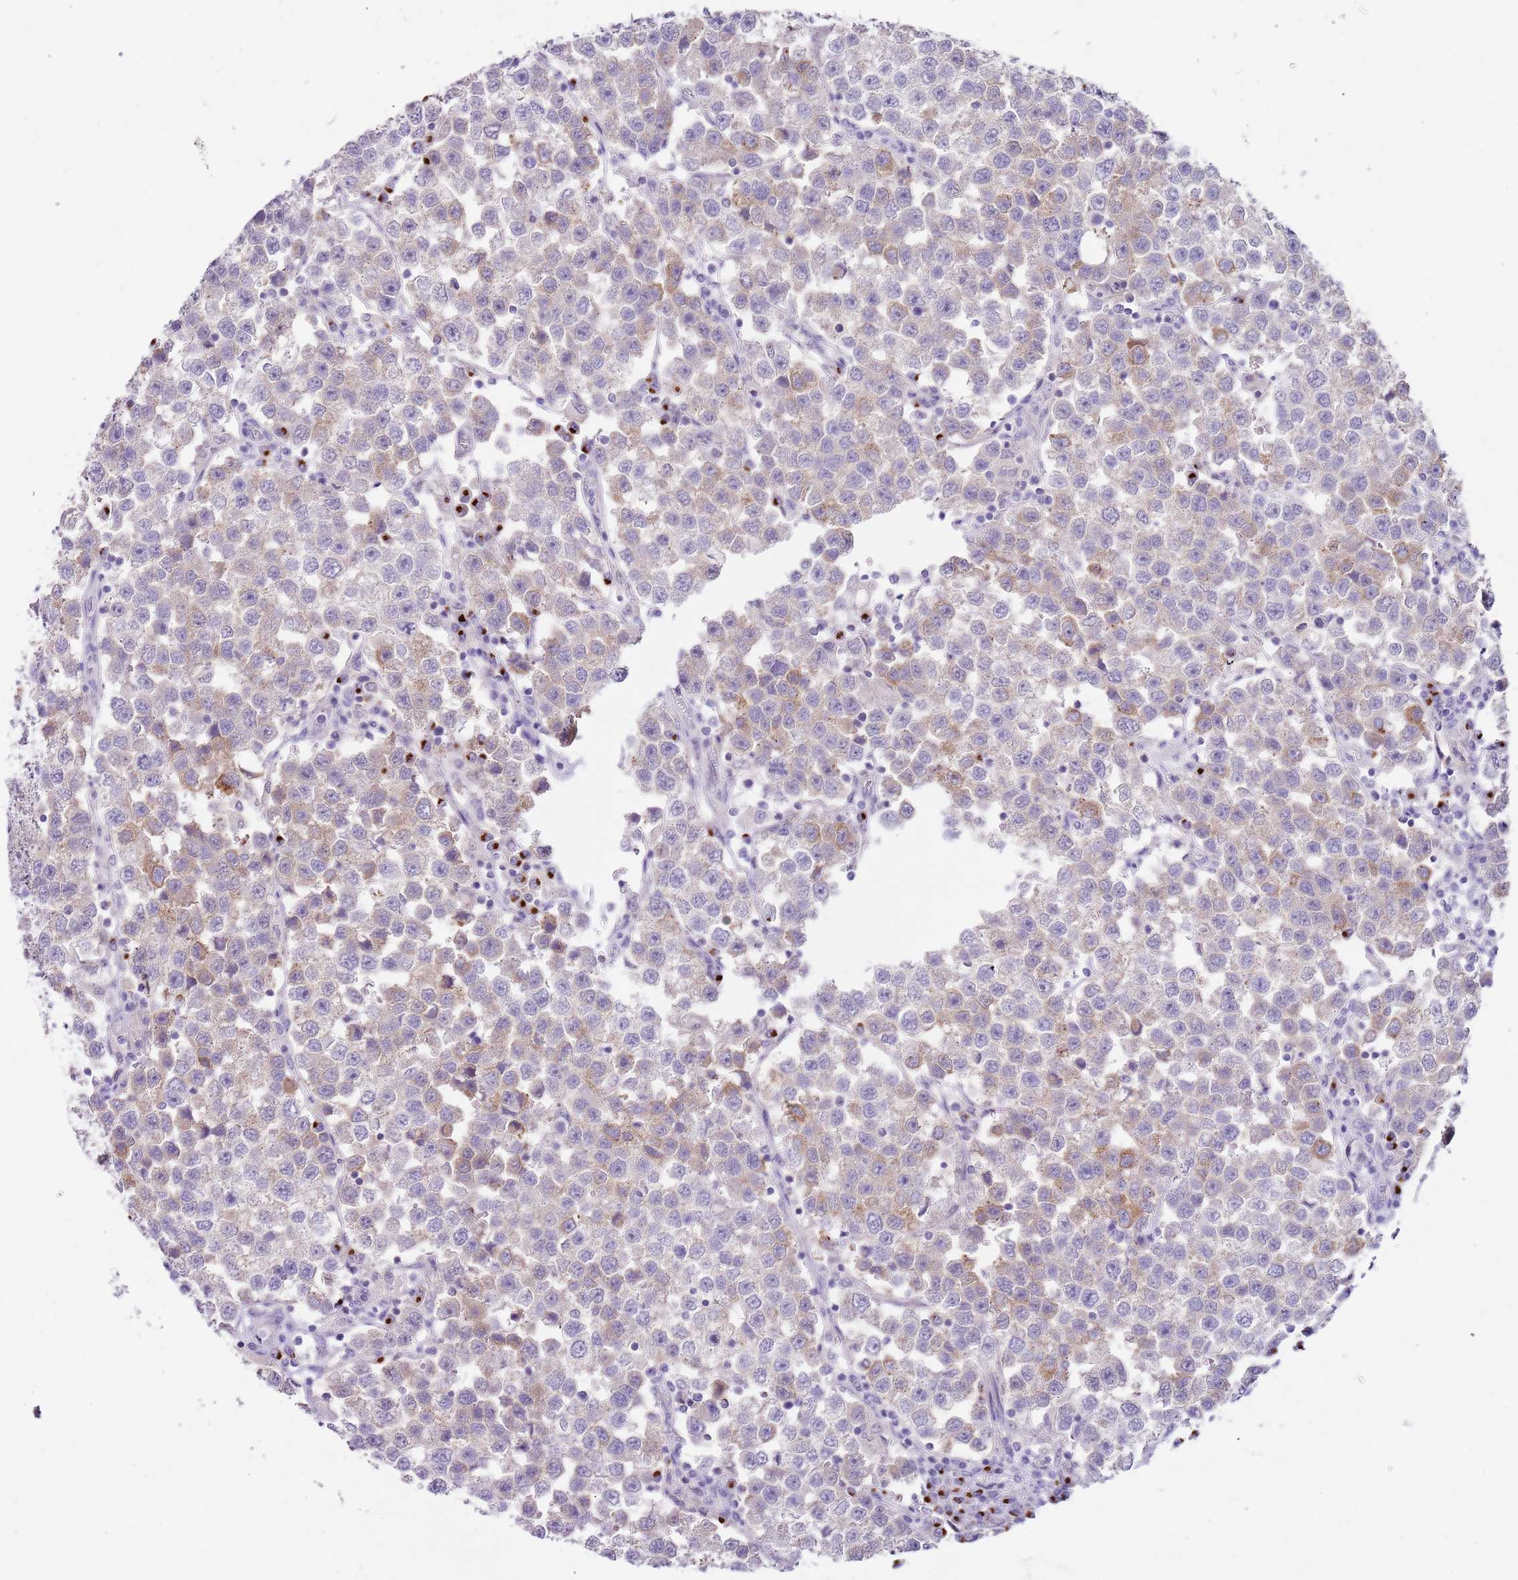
{"staining": {"intensity": "moderate", "quantity": "<25%", "location": "cytoplasmic/membranous"}, "tissue": "testis cancer", "cell_type": "Tumor cells", "image_type": "cancer", "snomed": [{"axis": "morphology", "description": "Seminoma, NOS"}, {"axis": "topography", "description": "Testis"}], "caption": "This image demonstrates immunohistochemistry staining of testis seminoma, with low moderate cytoplasmic/membranous staining in approximately <25% of tumor cells.", "gene": "C2CD3", "patient": {"sex": "male", "age": 37}}